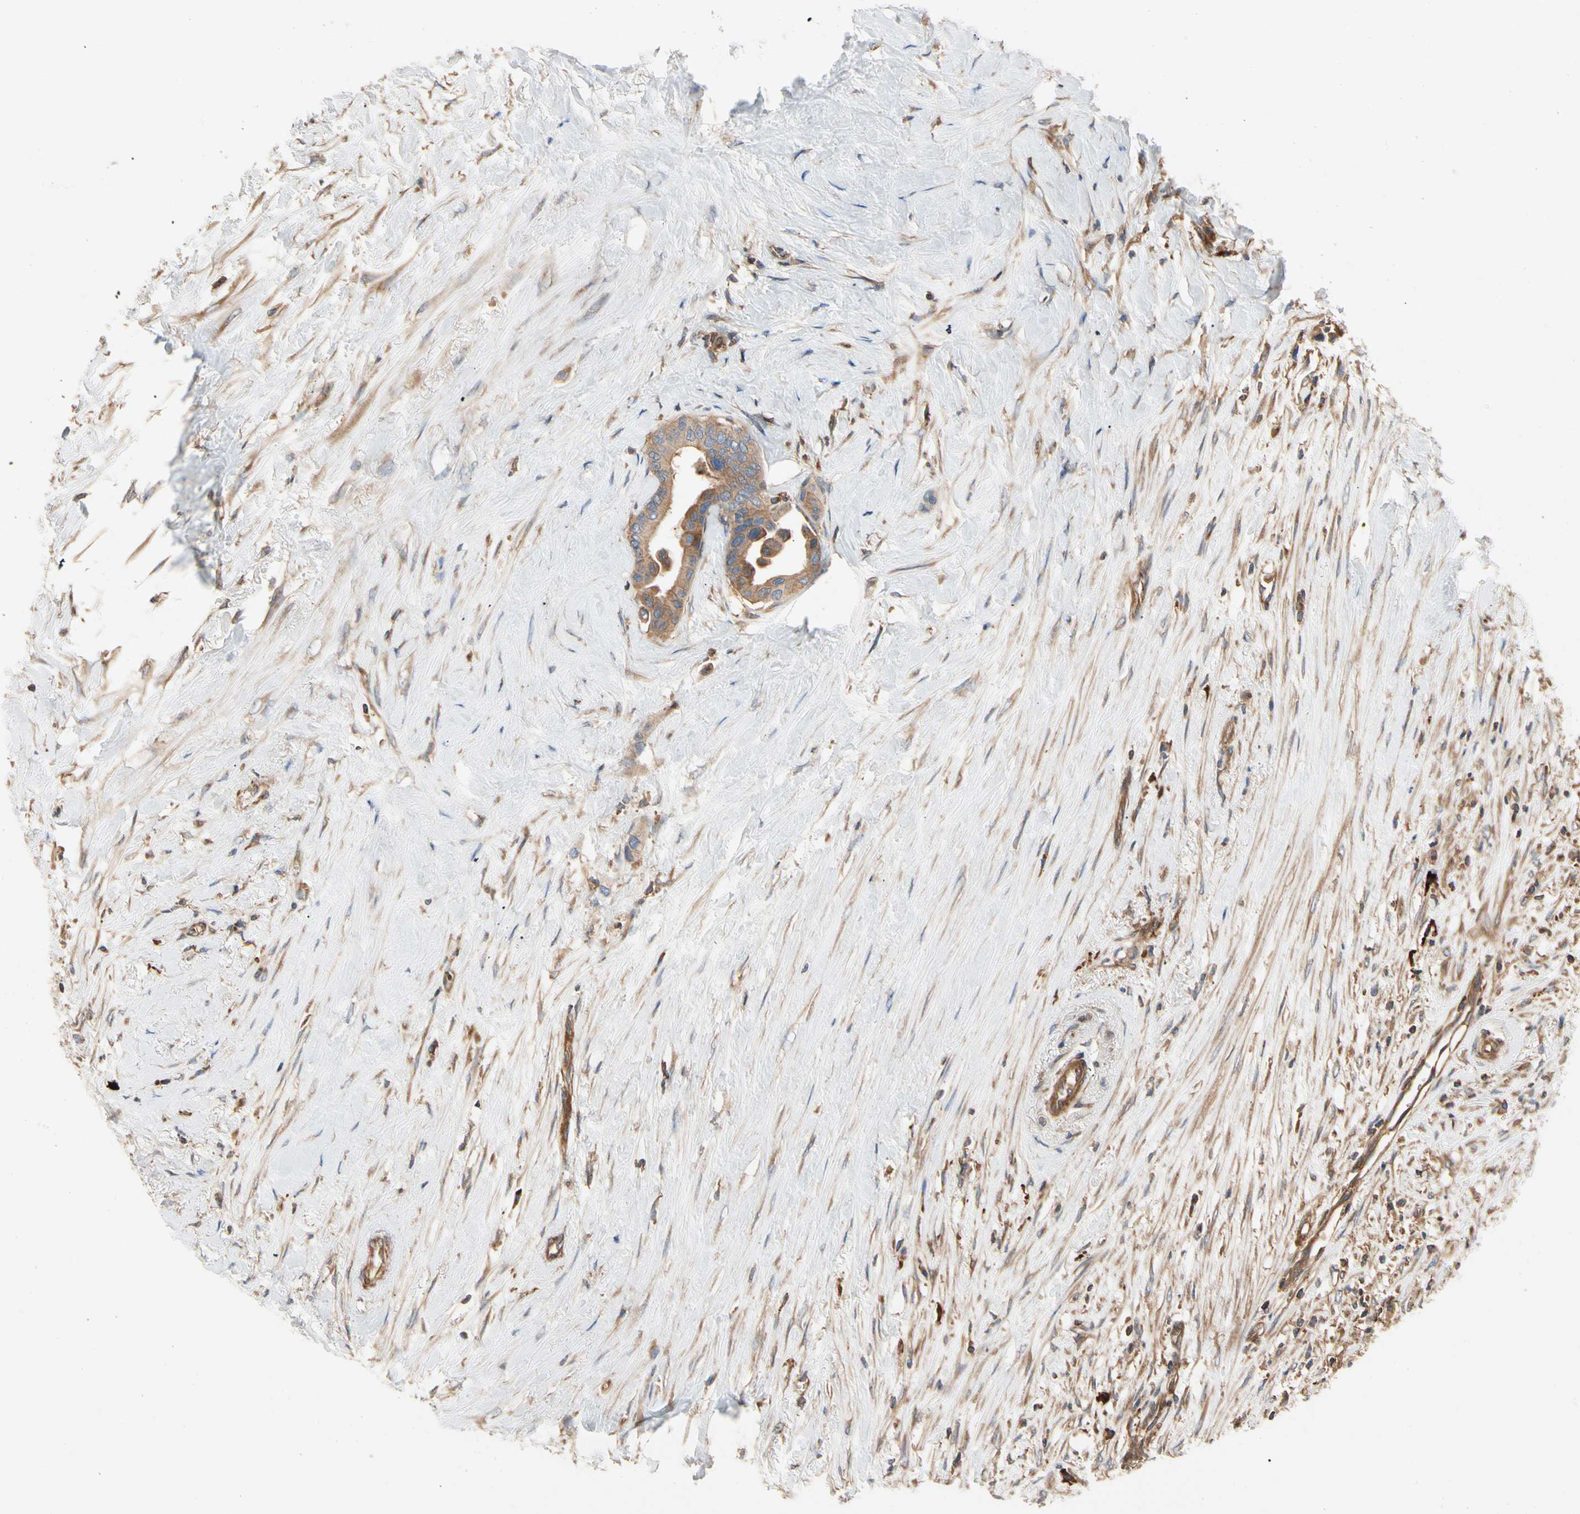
{"staining": {"intensity": "moderate", "quantity": ">75%", "location": "cytoplasmic/membranous"}, "tissue": "colorectal cancer", "cell_type": "Tumor cells", "image_type": "cancer", "snomed": [{"axis": "morphology", "description": "Normal tissue, NOS"}, {"axis": "morphology", "description": "Adenocarcinoma, NOS"}, {"axis": "topography", "description": "Colon"}], "caption": "The image demonstrates staining of colorectal adenocarcinoma, revealing moderate cytoplasmic/membranous protein staining (brown color) within tumor cells.", "gene": "ROCK1", "patient": {"sex": "male", "age": 82}}